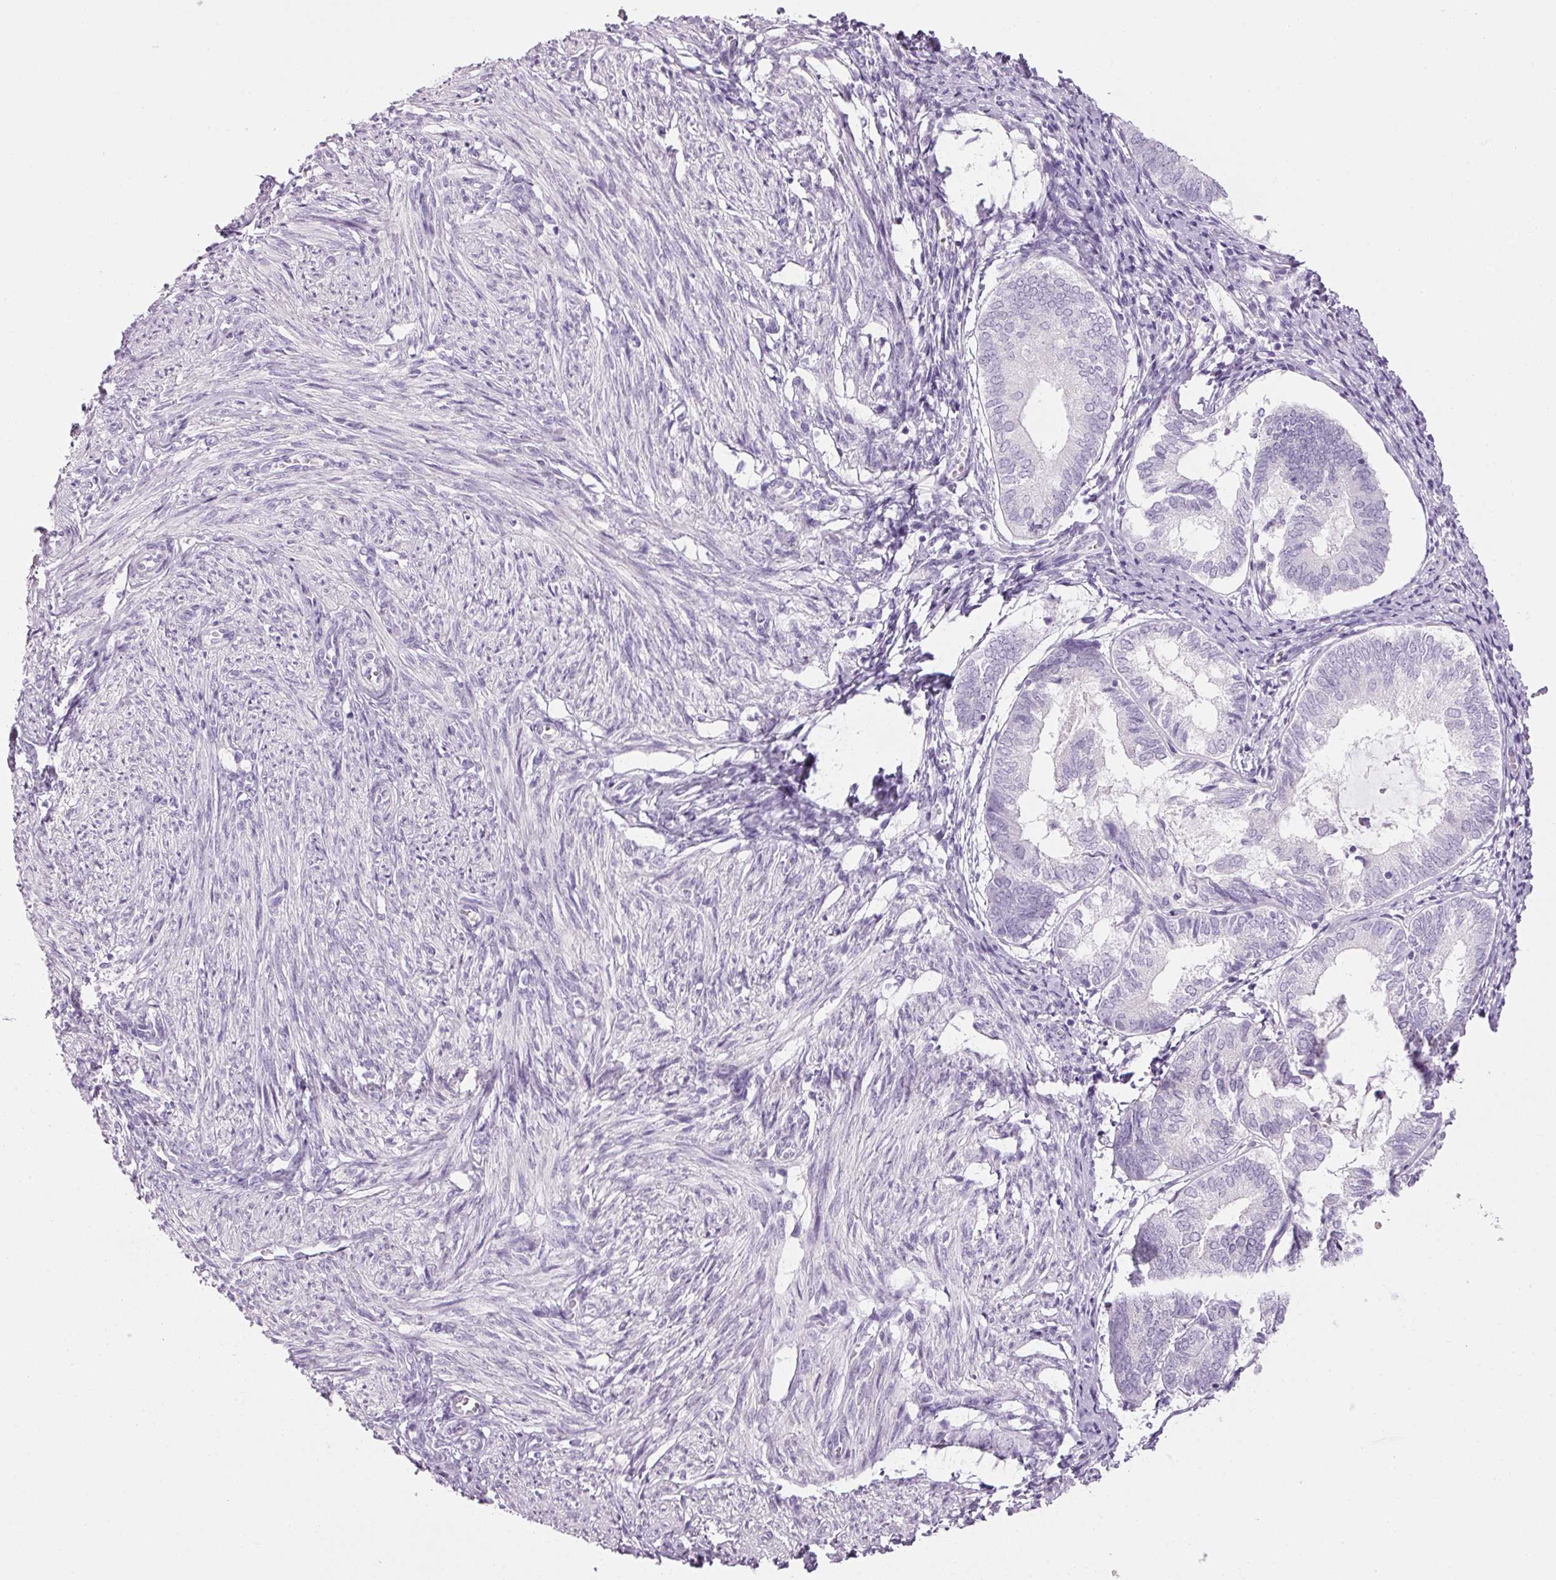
{"staining": {"intensity": "negative", "quantity": "none", "location": "none"}, "tissue": "endometrium", "cell_type": "Cells in endometrial stroma", "image_type": "normal", "snomed": [{"axis": "morphology", "description": "Normal tissue, NOS"}, {"axis": "topography", "description": "Endometrium"}], "caption": "DAB (3,3'-diaminobenzidine) immunohistochemical staining of unremarkable human endometrium demonstrates no significant staining in cells in endometrial stroma.", "gene": "PPP1R1A", "patient": {"sex": "female", "age": 50}}